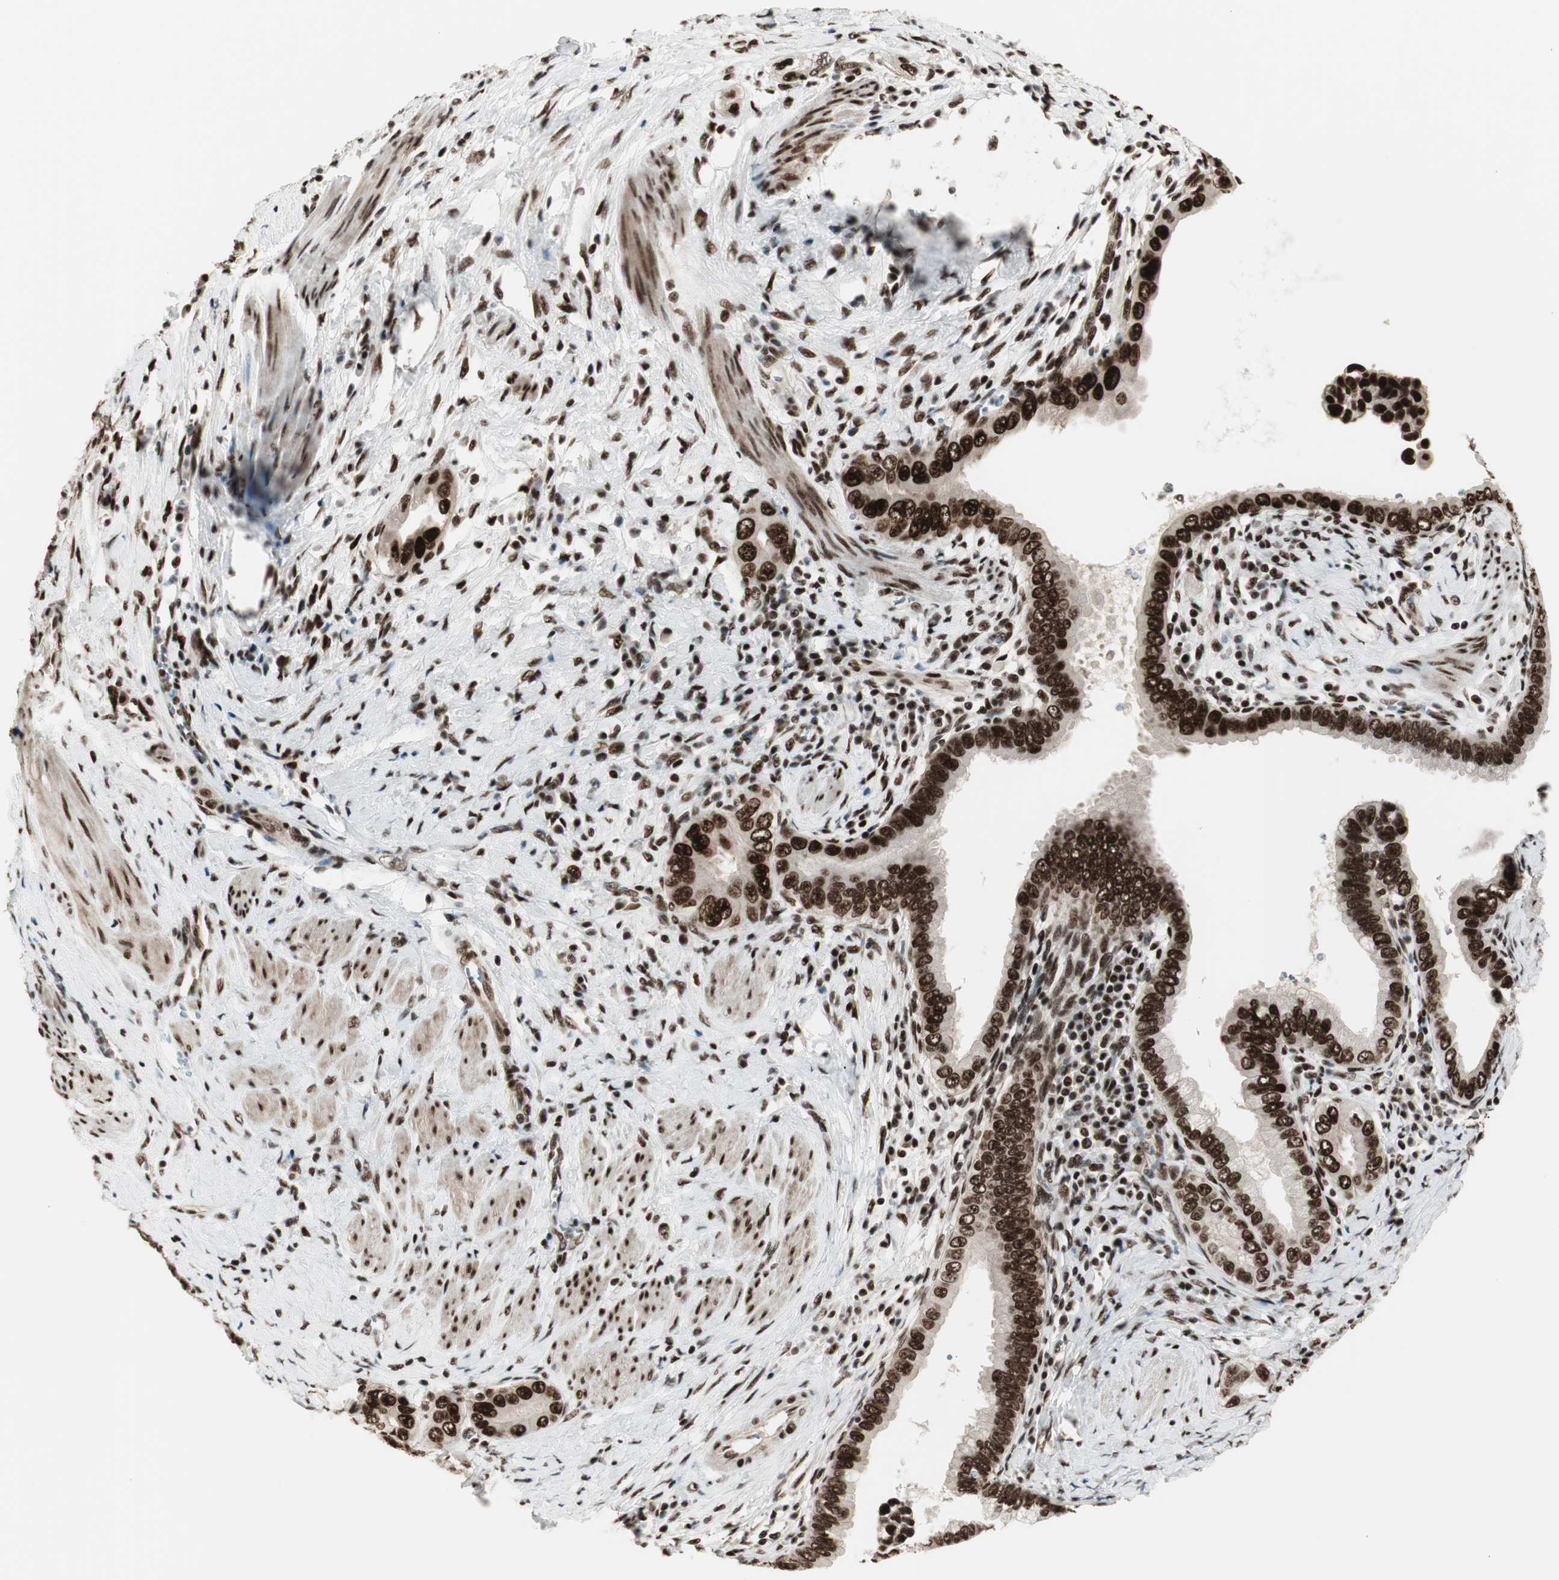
{"staining": {"intensity": "strong", "quantity": ">75%", "location": "nuclear"}, "tissue": "pancreatic cancer", "cell_type": "Tumor cells", "image_type": "cancer", "snomed": [{"axis": "morphology", "description": "Normal tissue, NOS"}, {"axis": "topography", "description": "Lymph node"}], "caption": "Pancreatic cancer was stained to show a protein in brown. There is high levels of strong nuclear staining in about >75% of tumor cells.", "gene": "HEXIM1", "patient": {"sex": "male", "age": 50}}